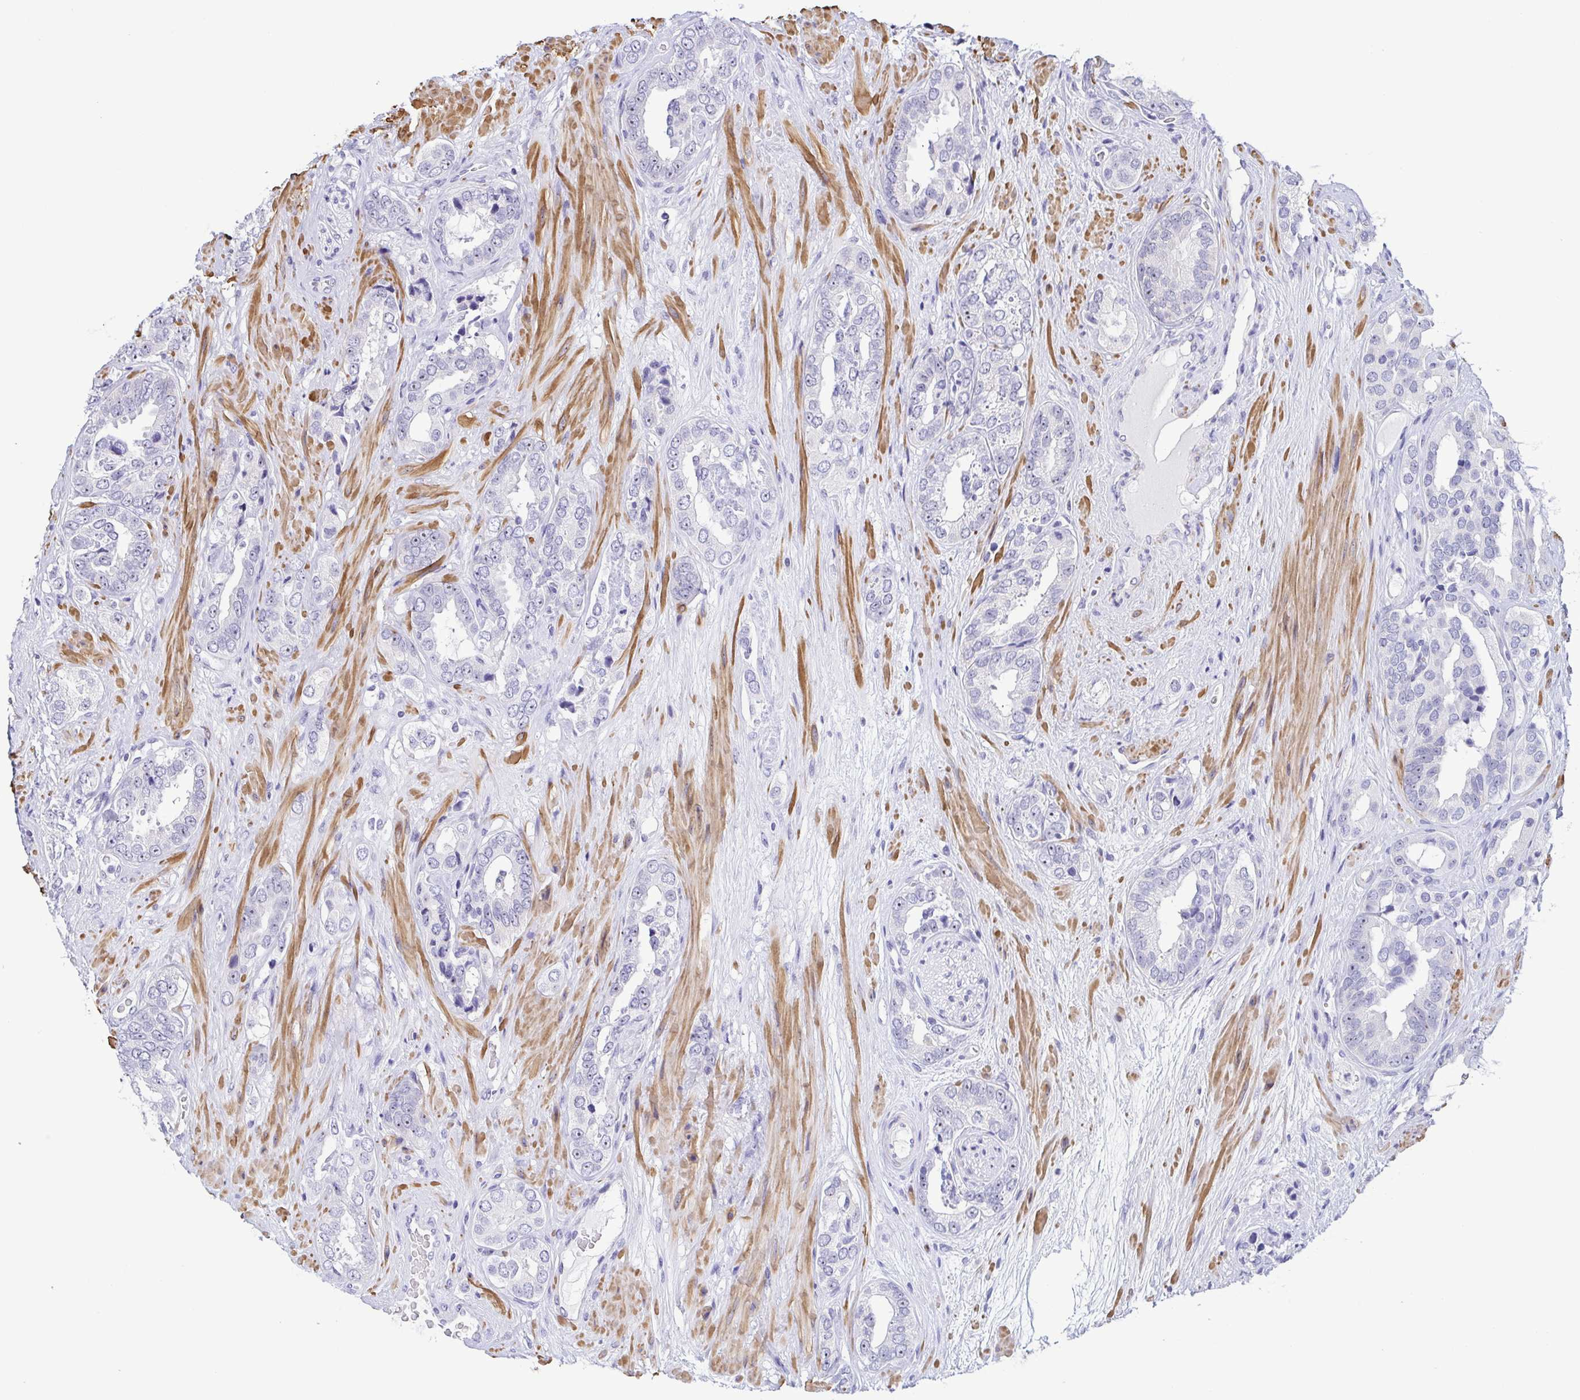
{"staining": {"intensity": "negative", "quantity": "none", "location": "none"}, "tissue": "prostate cancer", "cell_type": "Tumor cells", "image_type": "cancer", "snomed": [{"axis": "morphology", "description": "Adenocarcinoma, High grade"}, {"axis": "topography", "description": "Prostate"}], "caption": "Immunohistochemical staining of prostate high-grade adenocarcinoma shows no significant positivity in tumor cells. (Immunohistochemistry (ihc), brightfield microscopy, high magnification).", "gene": "MYL7", "patient": {"sex": "male", "age": 71}}